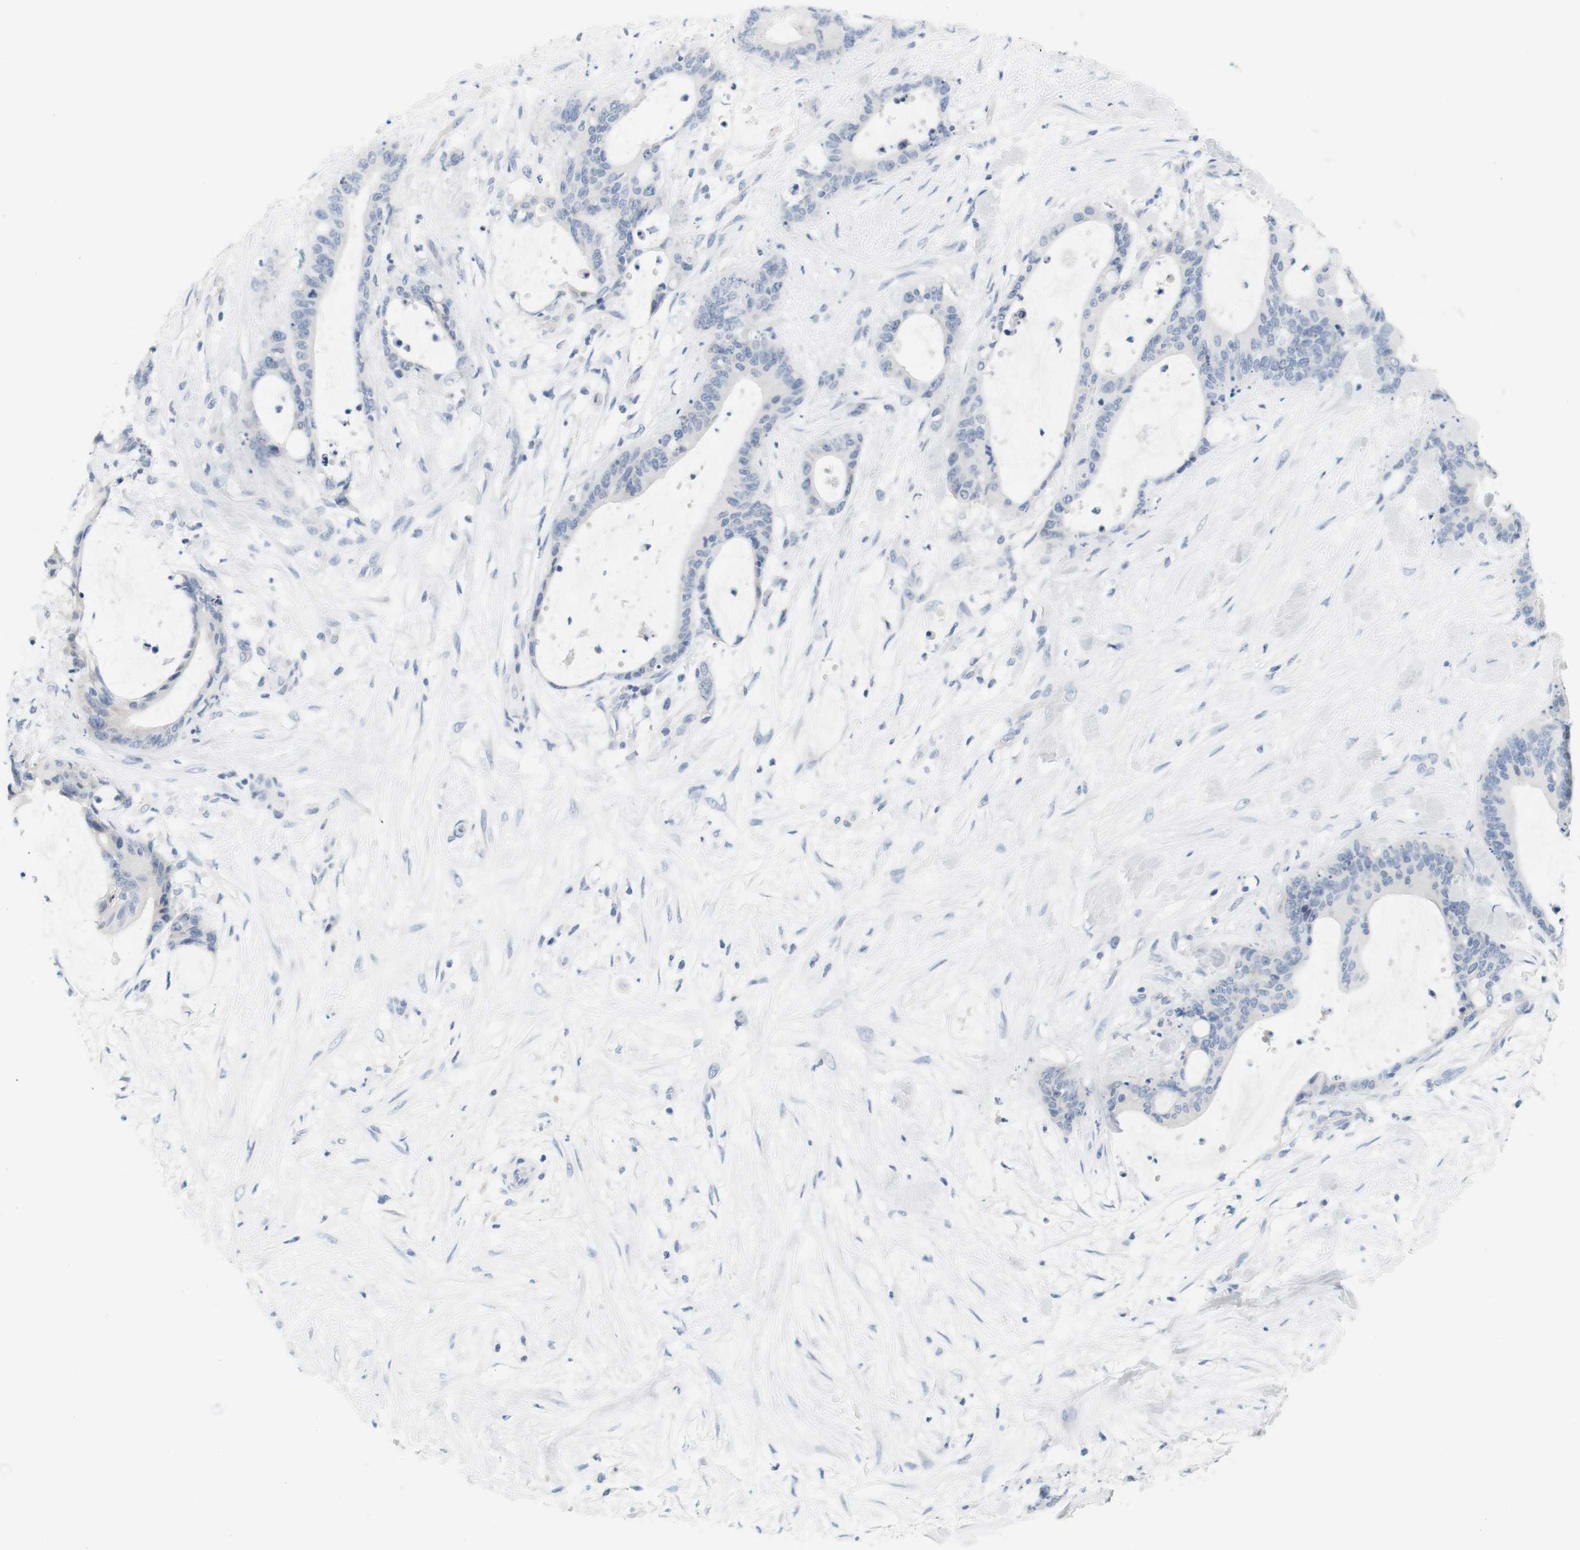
{"staining": {"intensity": "negative", "quantity": "none", "location": "none"}, "tissue": "liver cancer", "cell_type": "Tumor cells", "image_type": "cancer", "snomed": [{"axis": "morphology", "description": "Cholangiocarcinoma"}, {"axis": "topography", "description": "Liver"}], "caption": "Immunohistochemical staining of human liver cholangiocarcinoma reveals no significant staining in tumor cells. The staining is performed using DAB (3,3'-diaminobenzidine) brown chromogen with nuclei counter-stained in using hematoxylin.", "gene": "OPRM1", "patient": {"sex": "female", "age": 73}}